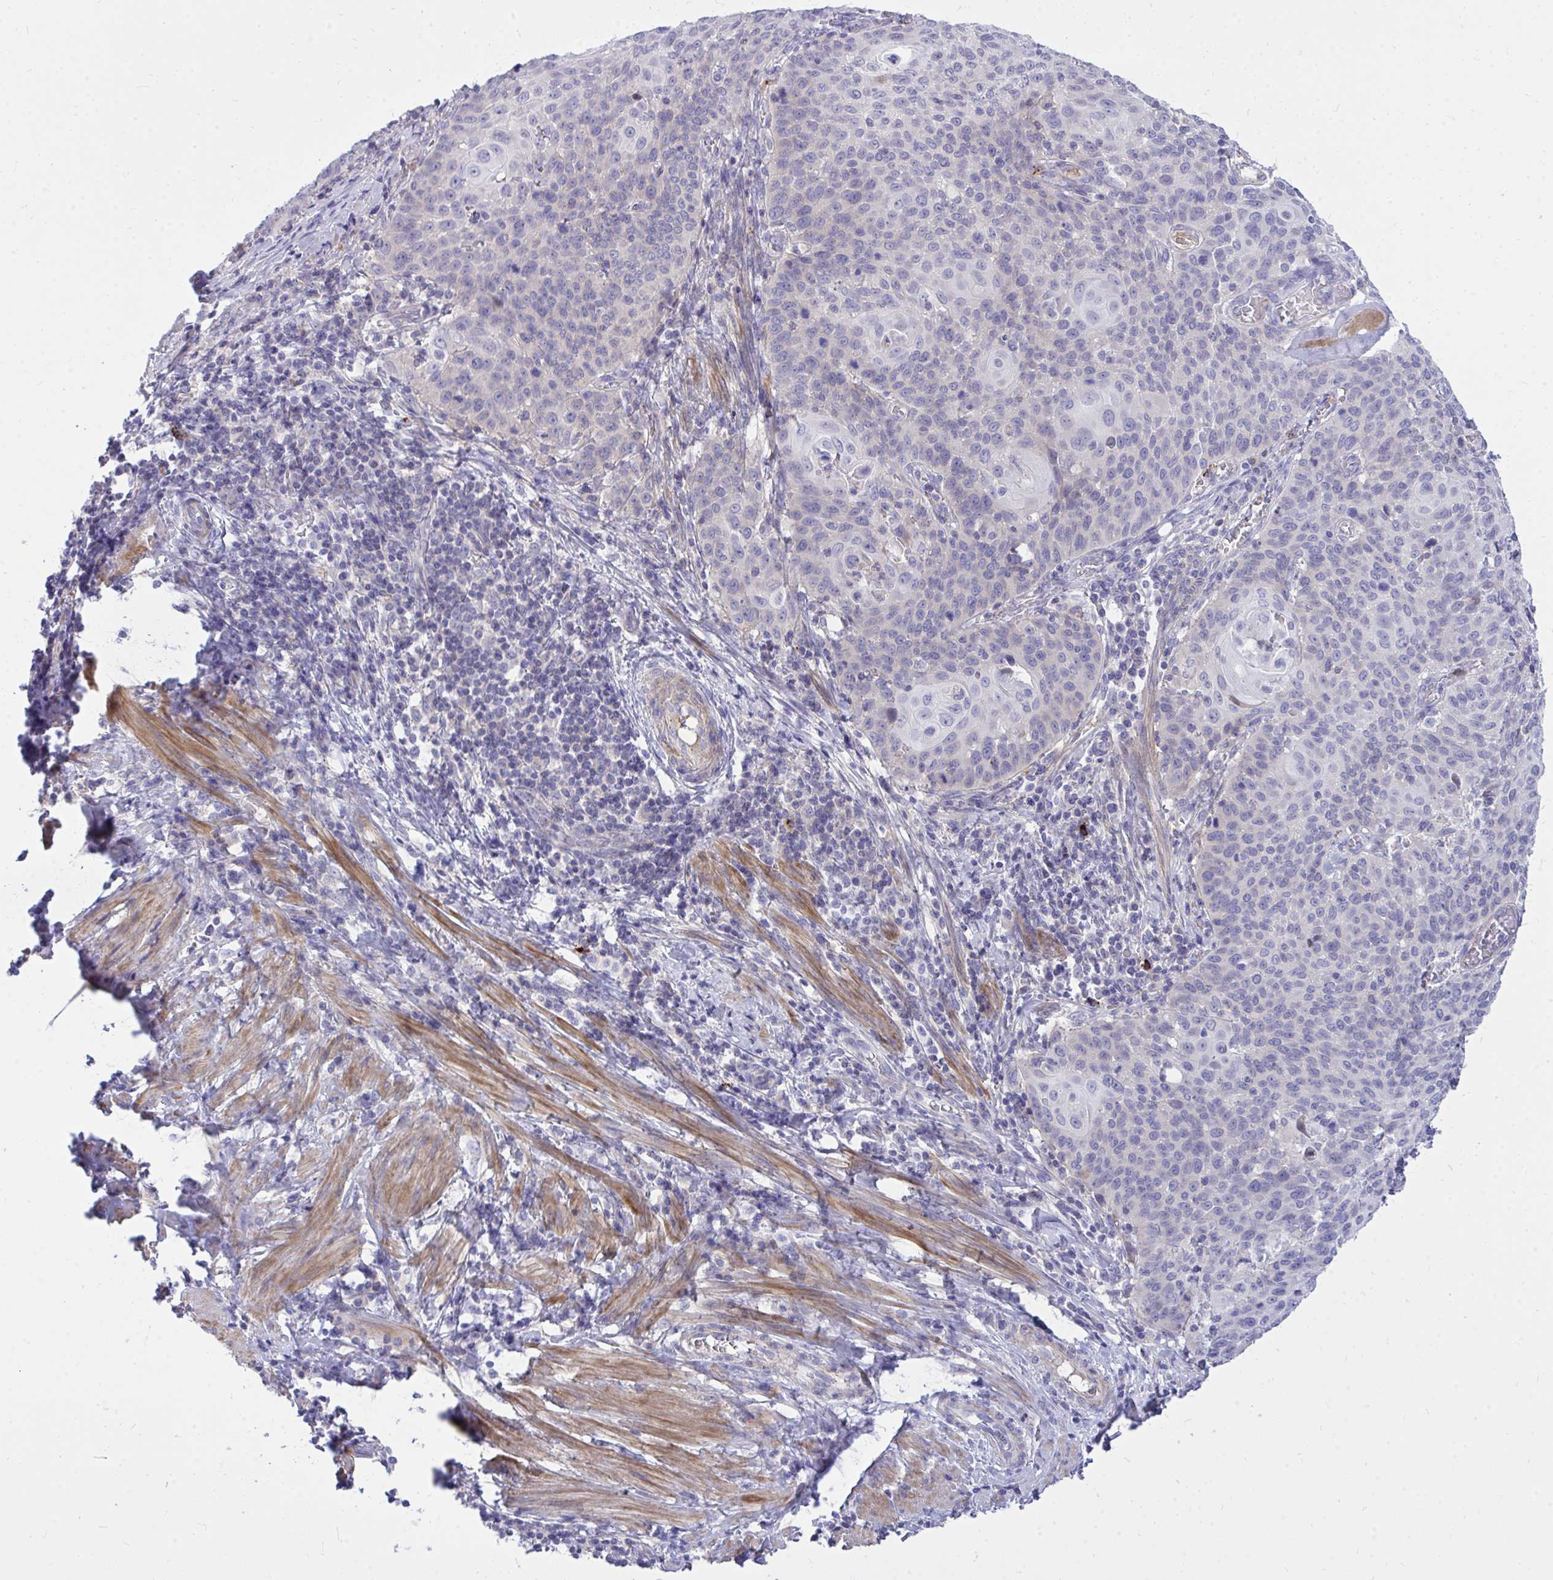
{"staining": {"intensity": "negative", "quantity": "none", "location": "none"}, "tissue": "cervical cancer", "cell_type": "Tumor cells", "image_type": "cancer", "snomed": [{"axis": "morphology", "description": "Squamous cell carcinoma, NOS"}, {"axis": "topography", "description": "Cervix"}], "caption": "Immunohistochemical staining of cervical squamous cell carcinoma exhibits no significant positivity in tumor cells.", "gene": "TP53I11", "patient": {"sex": "female", "age": 65}}